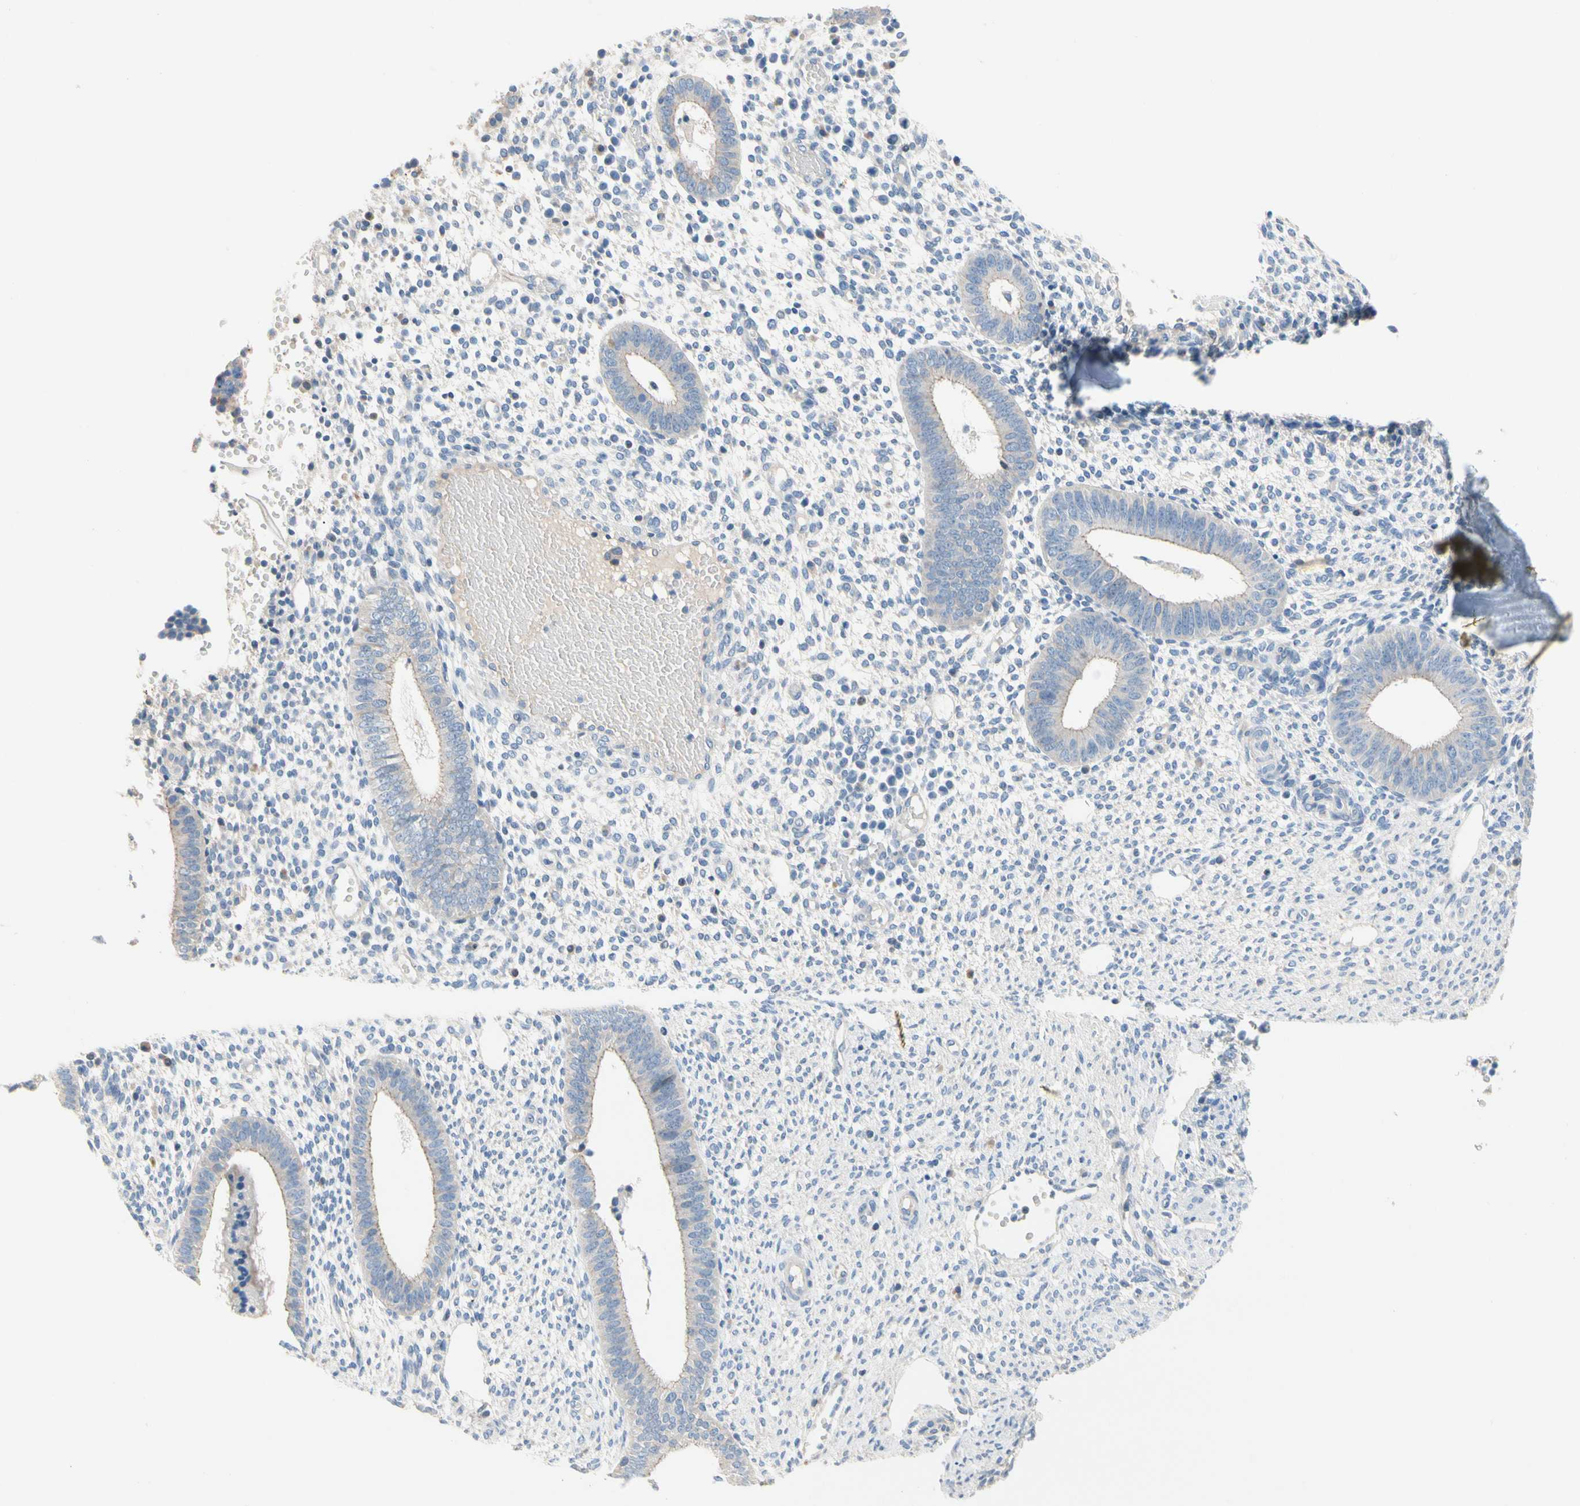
{"staining": {"intensity": "weak", "quantity": "<25%", "location": "cytoplasmic/membranous"}, "tissue": "endometrium", "cell_type": "Cells in endometrial stroma", "image_type": "normal", "snomed": [{"axis": "morphology", "description": "Normal tissue, NOS"}, {"axis": "topography", "description": "Endometrium"}], "caption": "DAB (3,3'-diaminobenzidine) immunohistochemical staining of normal endometrium demonstrates no significant positivity in cells in endometrial stroma. The staining was performed using DAB (3,3'-diaminobenzidine) to visualize the protein expression in brown, while the nuclei were stained in blue with hematoxylin (Magnification: 20x).", "gene": "CA14", "patient": {"sex": "female", "age": 35}}